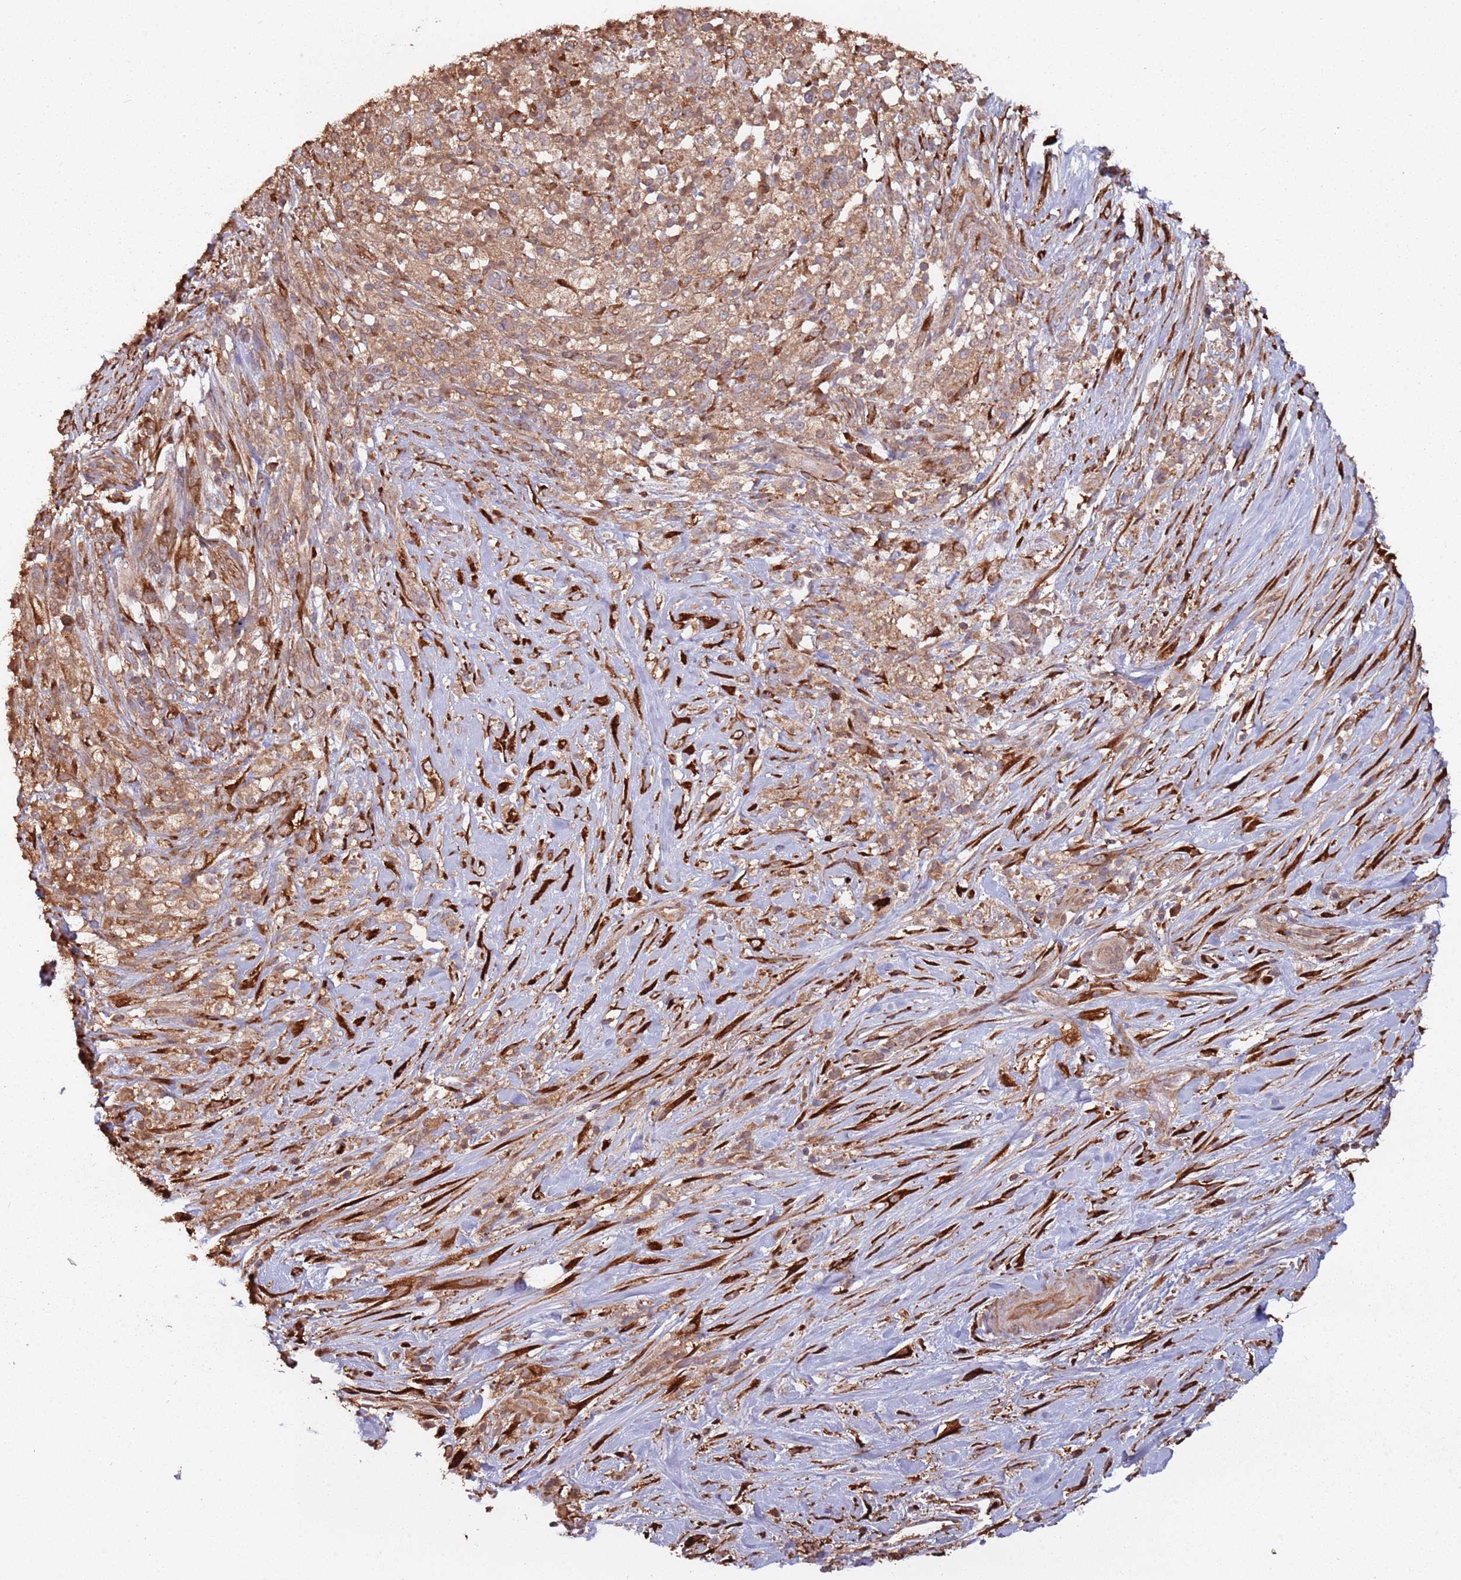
{"staining": {"intensity": "moderate", "quantity": ">75%", "location": "cytoplasmic/membranous"}, "tissue": "pancreatic cancer", "cell_type": "Tumor cells", "image_type": "cancer", "snomed": [{"axis": "morphology", "description": "Adenocarcinoma, NOS"}, {"axis": "topography", "description": "Pancreas"}], "caption": "The immunohistochemical stain shows moderate cytoplasmic/membranous expression in tumor cells of pancreatic adenocarcinoma tissue.", "gene": "COG4", "patient": {"sex": "female", "age": 72}}